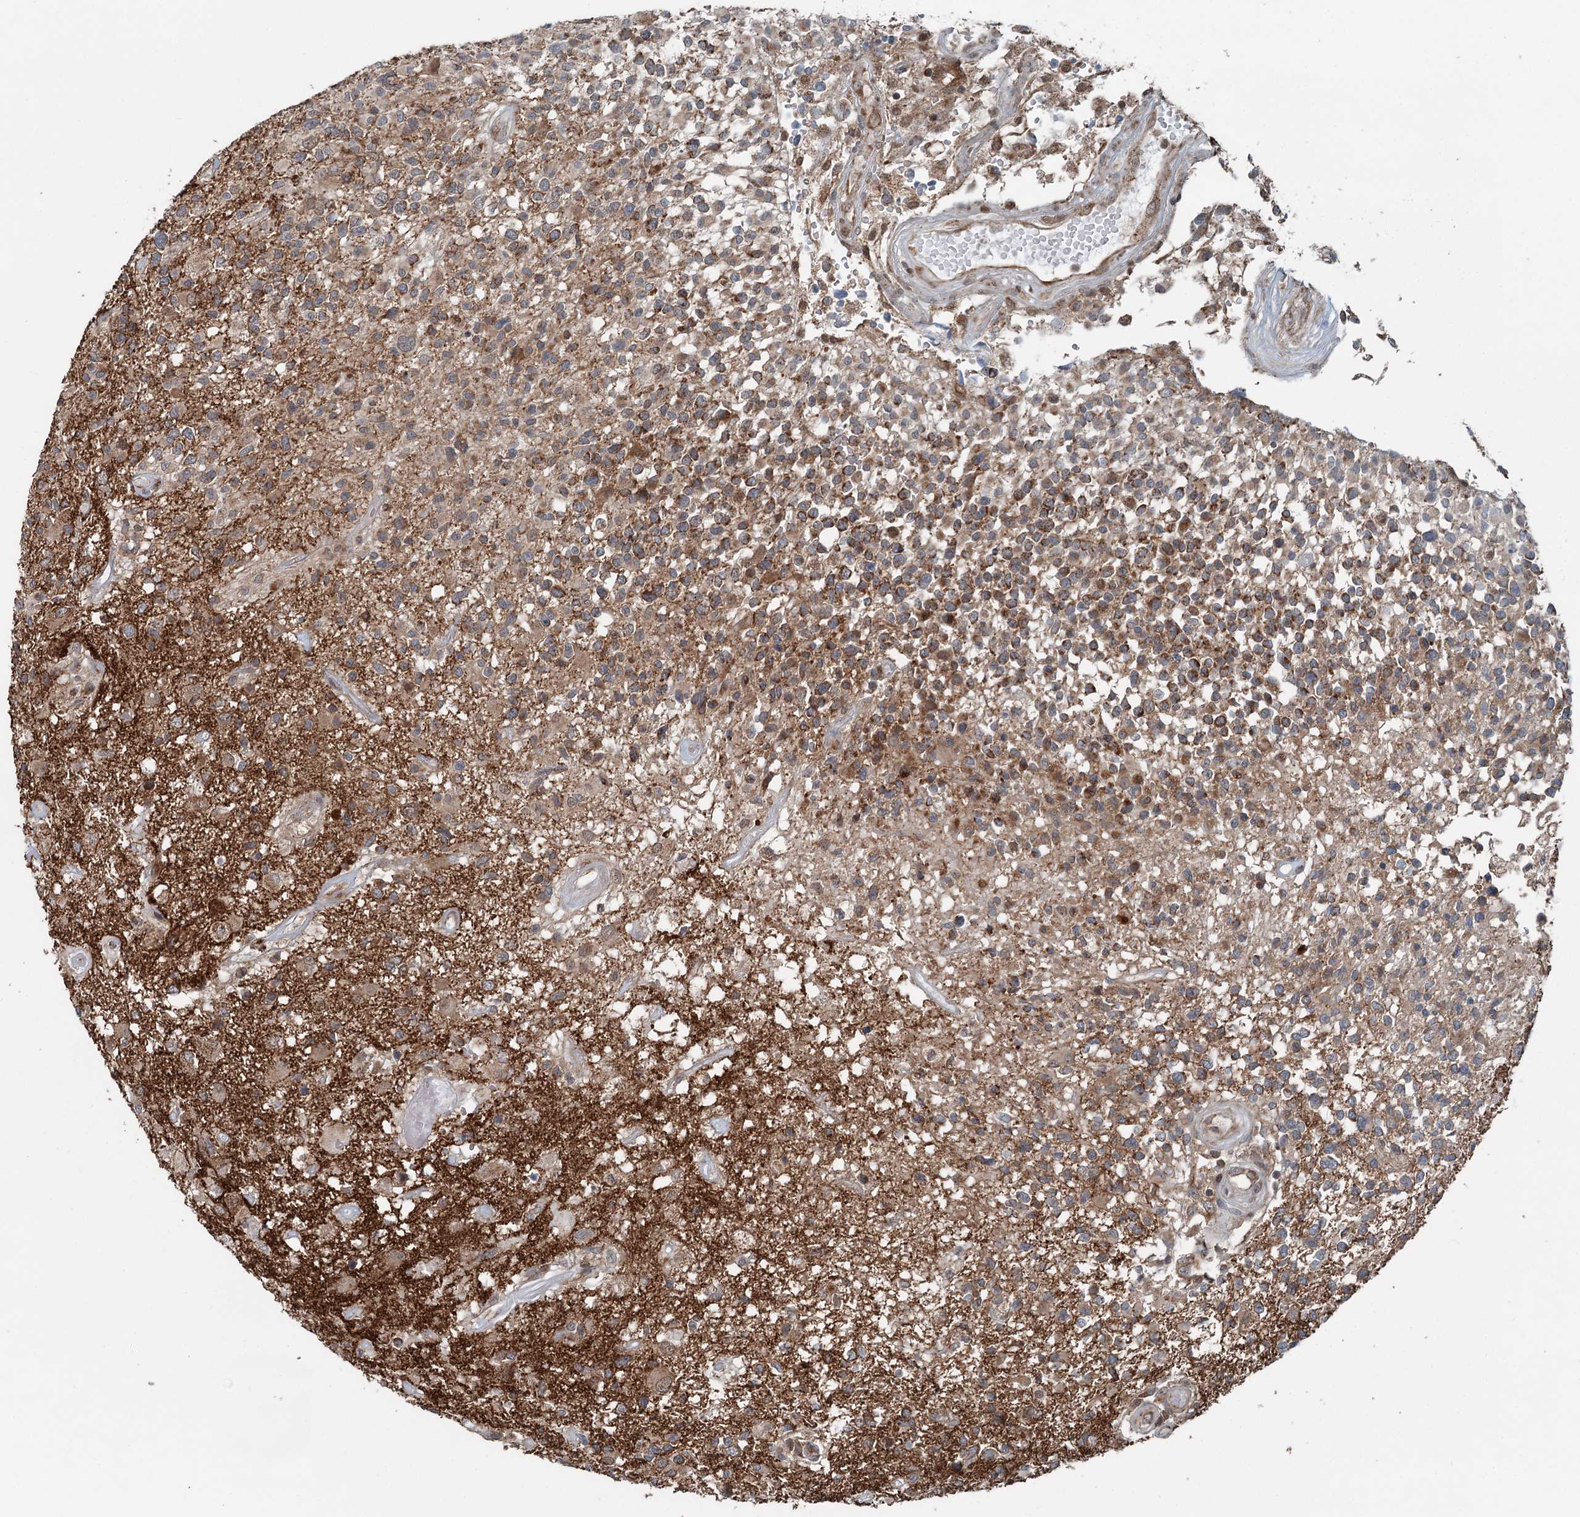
{"staining": {"intensity": "moderate", "quantity": "<25%", "location": "cytoplasmic/membranous"}, "tissue": "glioma", "cell_type": "Tumor cells", "image_type": "cancer", "snomed": [{"axis": "morphology", "description": "Glioma, malignant, High grade"}, {"axis": "morphology", "description": "Glioblastoma, NOS"}, {"axis": "topography", "description": "Brain"}], "caption": "About <25% of tumor cells in human glioblastoma demonstrate moderate cytoplasmic/membranous protein positivity as visualized by brown immunohistochemical staining.", "gene": "WAPL", "patient": {"sex": "male", "age": 60}}